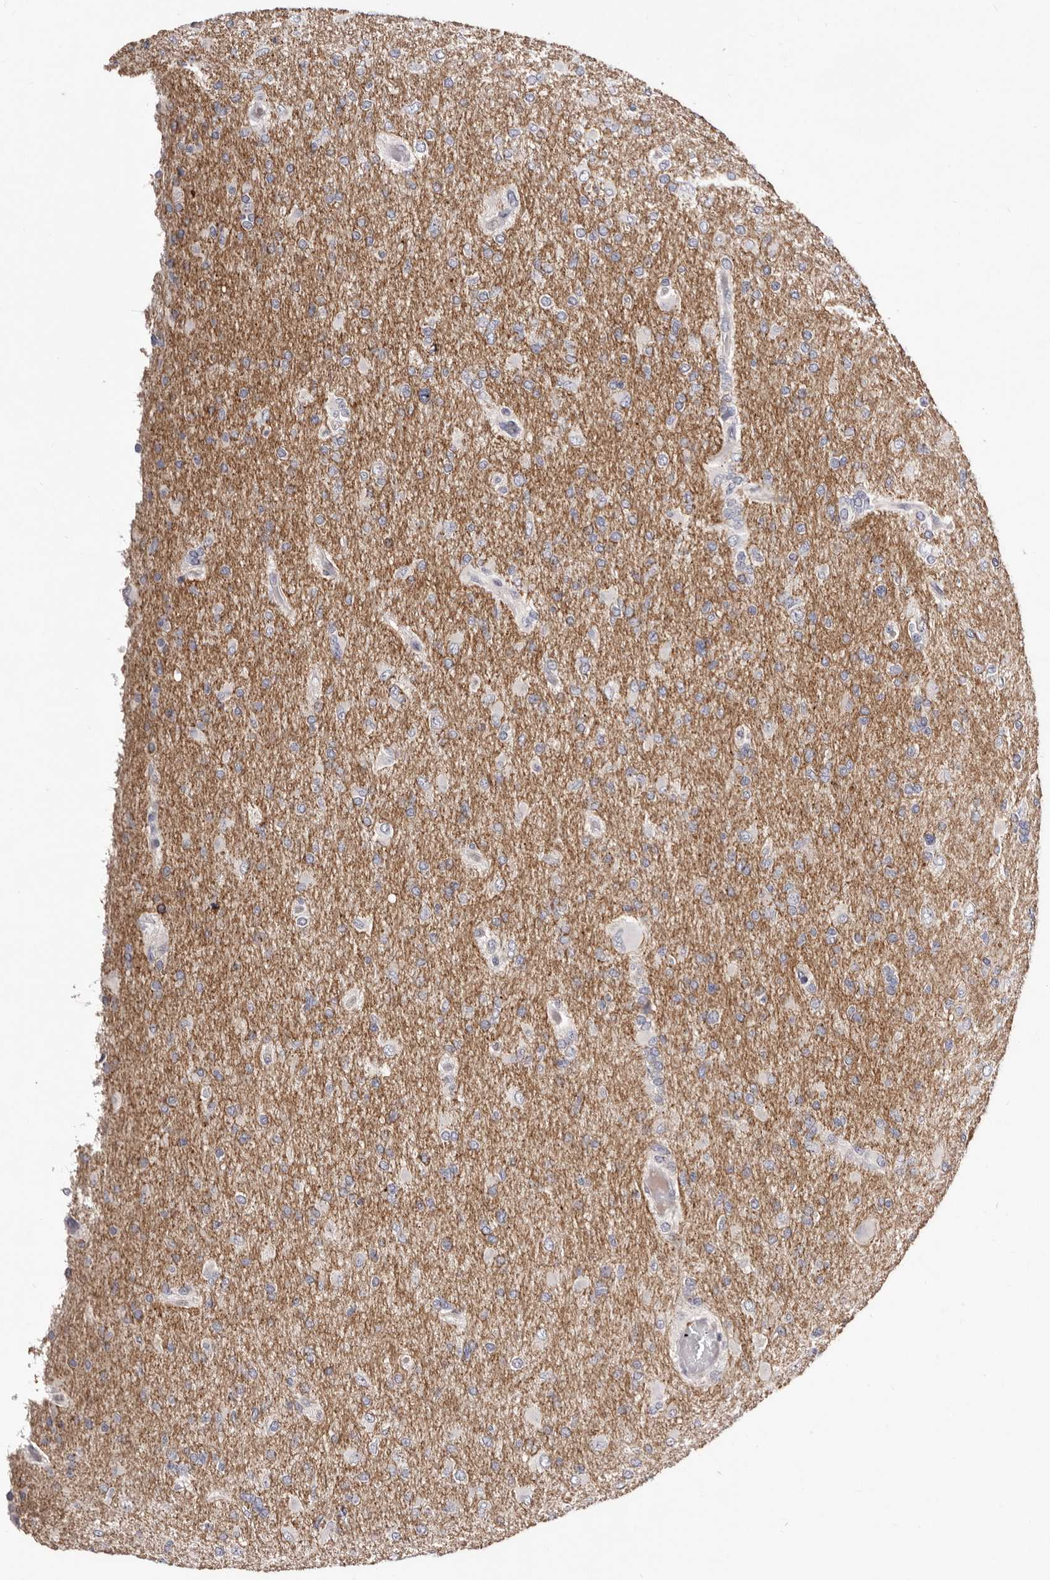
{"staining": {"intensity": "weak", "quantity": "<25%", "location": "cytoplasmic/membranous"}, "tissue": "glioma", "cell_type": "Tumor cells", "image_type": "cancer", "snomed": [{"axis": "morphology", "description": "Glioma, malignant, High grade"}, {"axis": "topography", "description": "Cerebral cortex"}], "caption": "Malignant glioma (high-grade) was stained to show a protein in brown. There is no significant staining in tumor cells. (Stains: DAB immunohistochemistry with hematoxylin counter stain, Microscopy: brightfield microscopy at high magnification).", "gene": "CDCA8", "patient": {"sex": "female", "age": 36}}